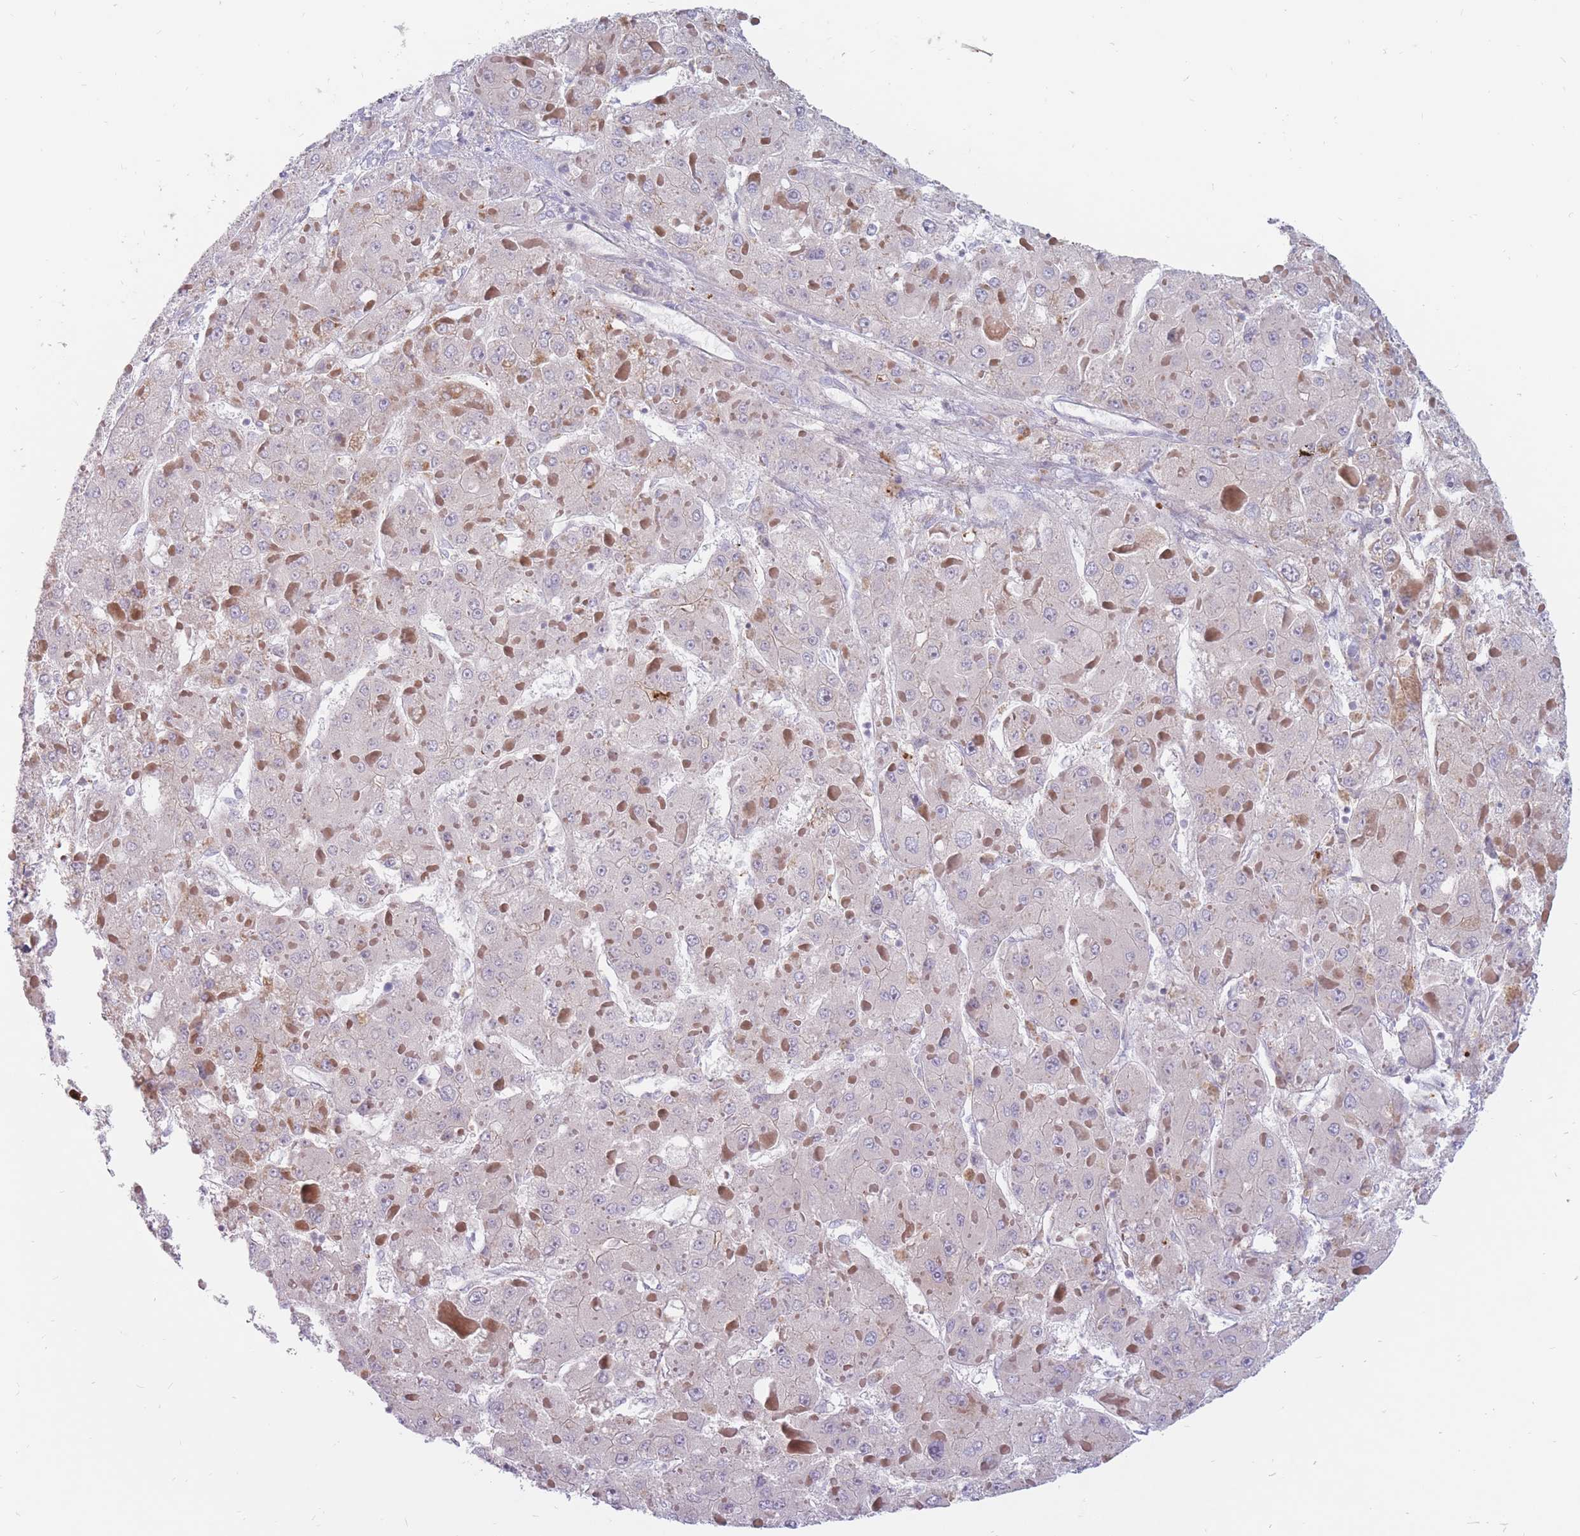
{"staining": {"intensity": "negative", "quantity": "none", "location": "none"}, "tissue": "liver cancer", "cell_type": "Tumor cells", "image_type": "cancer", "snomed": [{"axis": "morphology", "description": "Carcinoma, Hepatocellular, NOS"}, {"axis": "topography", "description": "Liver"}], "caption": "The immunohistochemistry histopathology image has no significant staining in tumor cells of liver cancer tissue.", "gene": "PTGDR", "patient": {"sex": "female", "age": 73}}